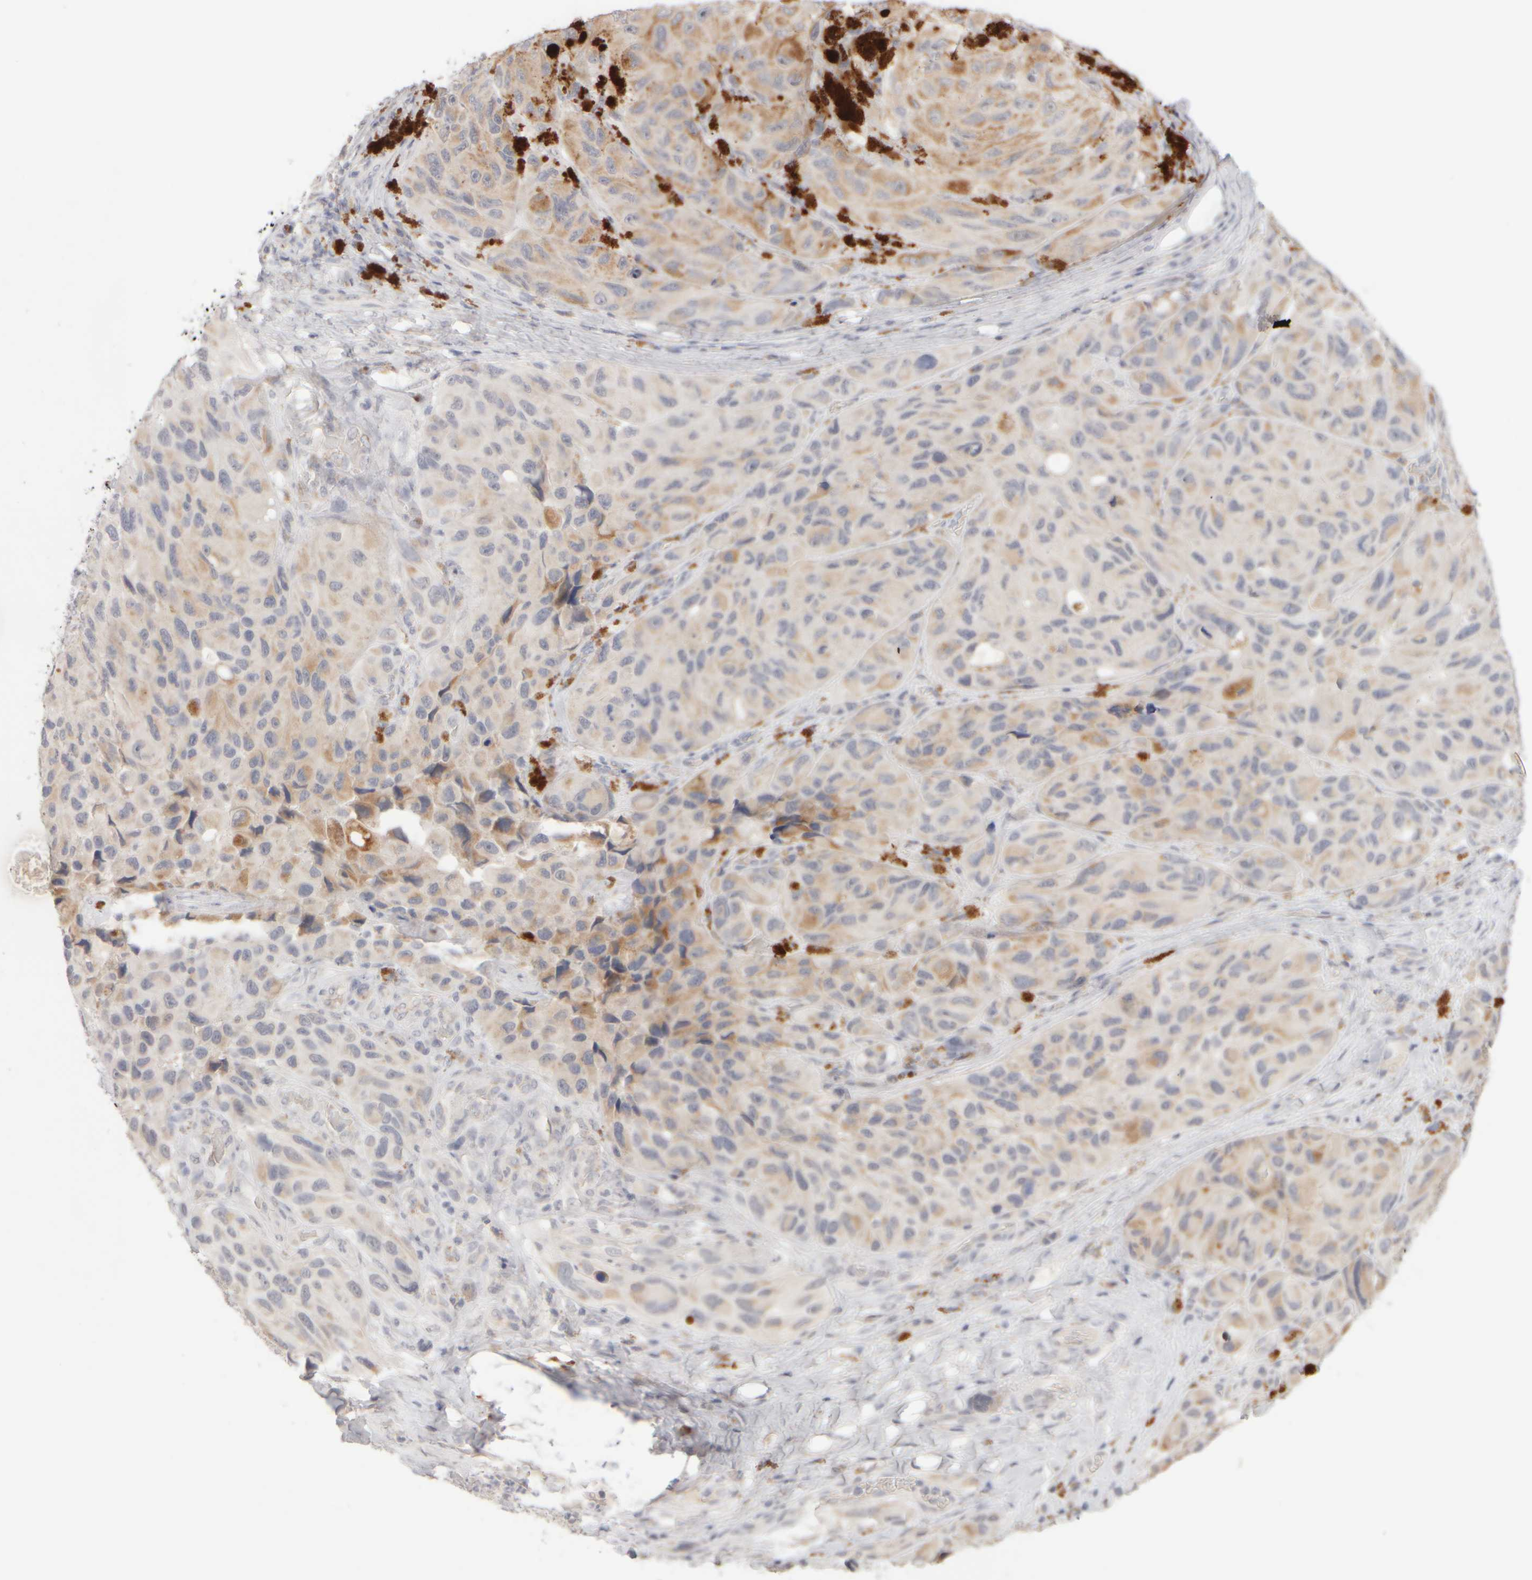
{"staining": {"intensity": "moderate", "quantity": ">75%", "location": "cytoplasmic/membranous"}, "tissue": "melanoma", "cell_type": "Tumor cells", "image_type": "cancer", "snomed": [{"axis": "morphology", "description": "Malignant melanoma, NOS"}, {"axis": "topography", "description": "Skin"}], "caption": "High-power microscopy captured an immunohistochemistry histopathology image of malignant melanoma, revealing moderate cytoplasmic/membranous expression in approximately >75% of tumor cells.", "gene": "ZNF112", "patient": {"sex": "female", "age": 73}}